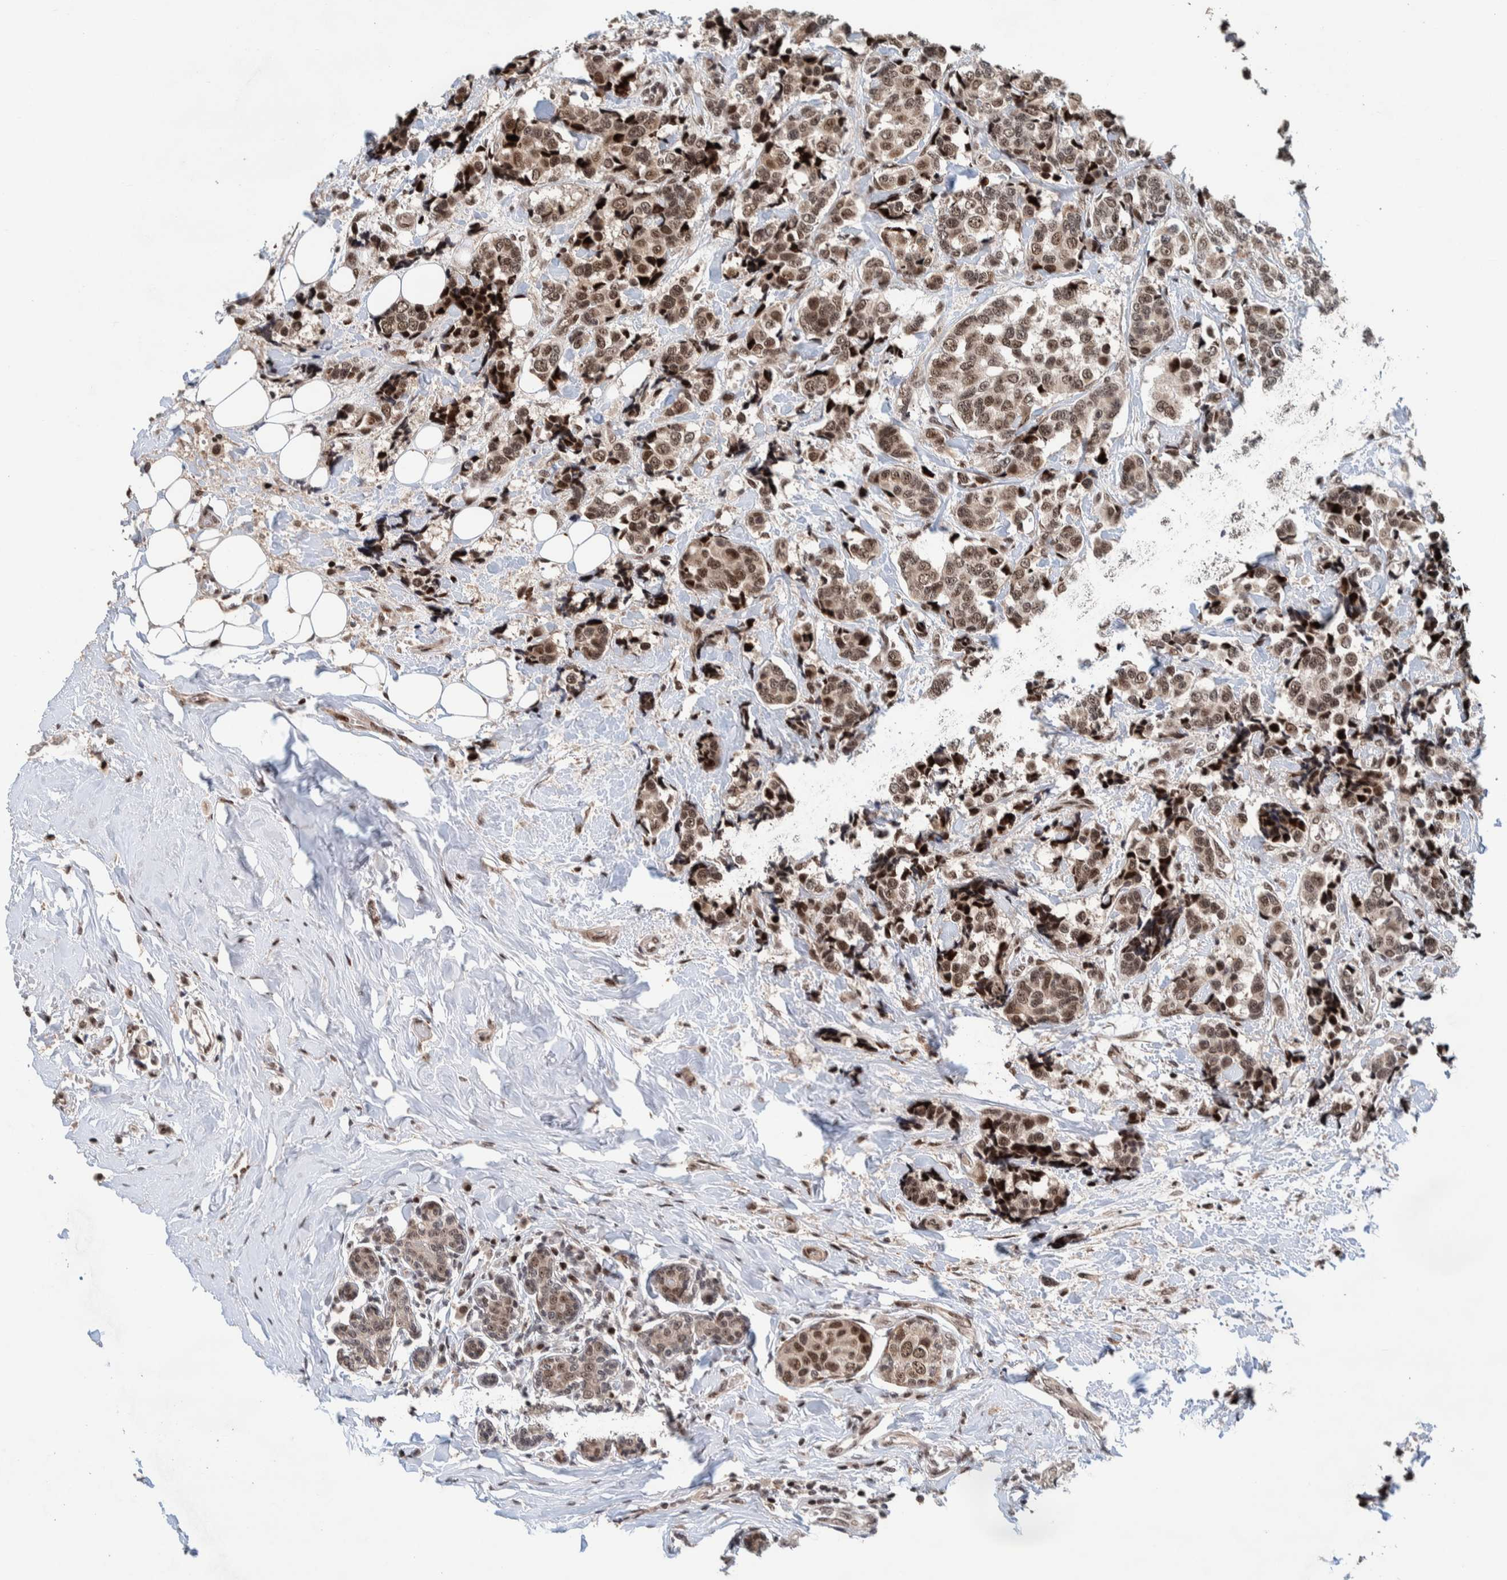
{"staining": {"intensity": "moderate", "quantity": ">75%", "location": "nuclear"}, "tissue": "breast cancer", "cell_type": "Tumor cells", "image_type": "cancer", "snomed": [{"axis": "morphology", "description": "Normal tissue, NOS"}, {"axis": "morphology", "description": "Duct carcinoma"}, {"axis": "topography", "description": "Breast"}], "caption": "Immunohistochemical staining of breast intraductal carcinoma shows medium levels of moderate nuclear protein expression in approximately >75% of tumor cells.", "gene": "CHD4", "patient": {"sex": "female", "age": 43}}